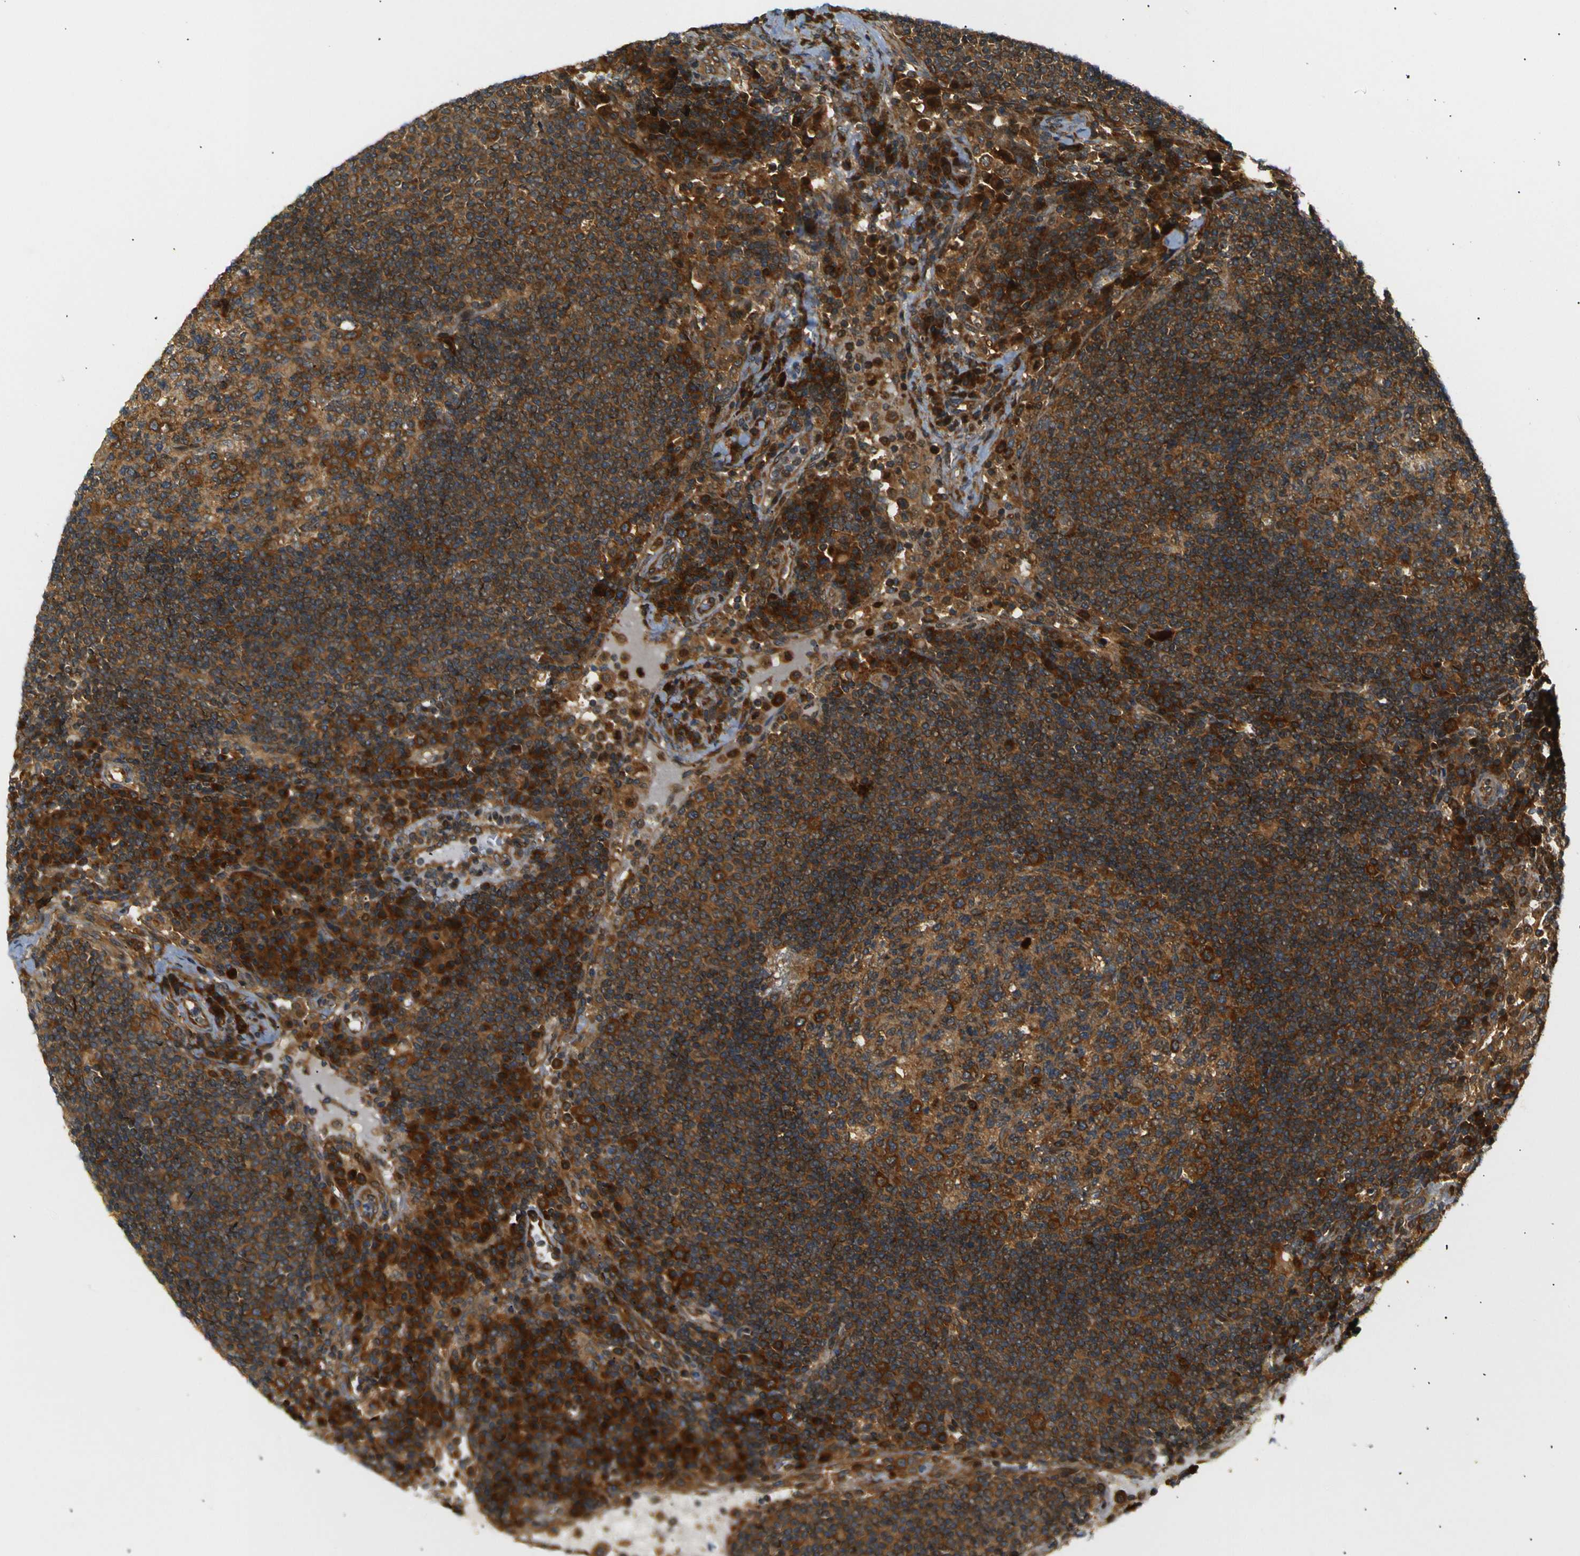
{"staining": {"intensity": "moderate", "quantity": ">75%", "location": "cytoplasmic/membranous"}, "tissue": "lymph node", "cell_type": "Germinal center cells", "image_type": "normal", "snomed": [{"axis": "morphology", "description": "Normal tissue, NOS"}, {"axis": "topography", "description": "Lymph node"}], "caption": "An immunohistochemistry image of benign tissue is shown. Protein staining in brown labels moderate cytoplasmic/membranous positivity in lymph node within germinal center cells.", "gene": "ABCE1", "patient": {"sex": "female", "age": 53}}